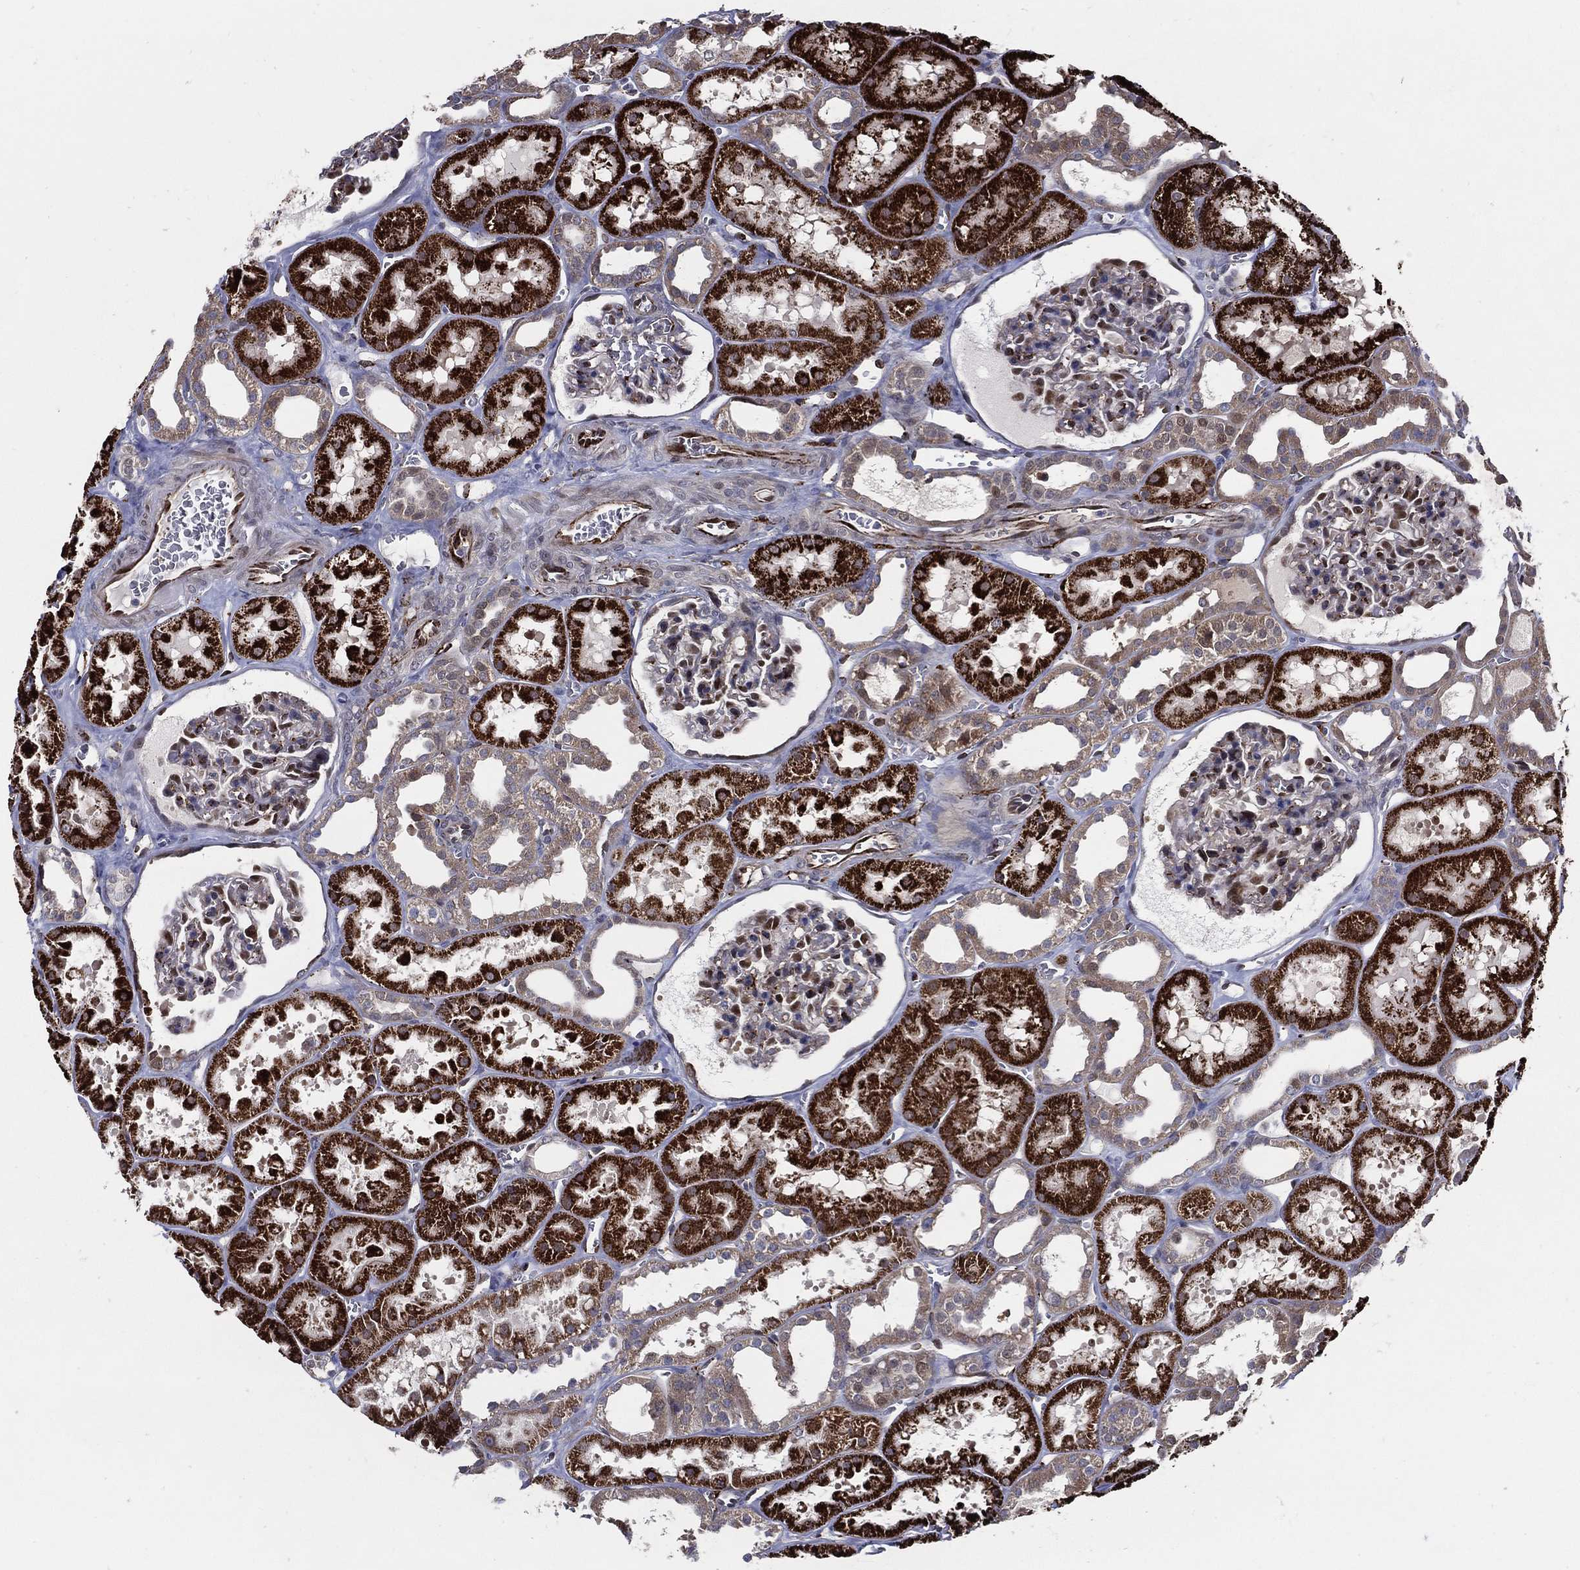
{"staining": {"intensity": "moderate", "quantity": "<25%", "location": "nuclear"}, "tissue": "kidney", "cell_type": "Cells in glomeruli", "image_type": "normal", "snomed": [{"axis": "morphology", "description": "Normal tissue, NOS"}, {"axis": "topography", "description": "Kidney"}], "caption": "Cells in glomeruli show moderate nuclear expression in about <25% of cells in benign kidney. The staining is performed using DAB (3,3'-diaminobenzidine) brown chromogen to label protein expression. The nuclei are counter-stained blue using hematoxylin.", "gene": "ARHGAP11A", "patient": {"sex": "female", "age": 41}}